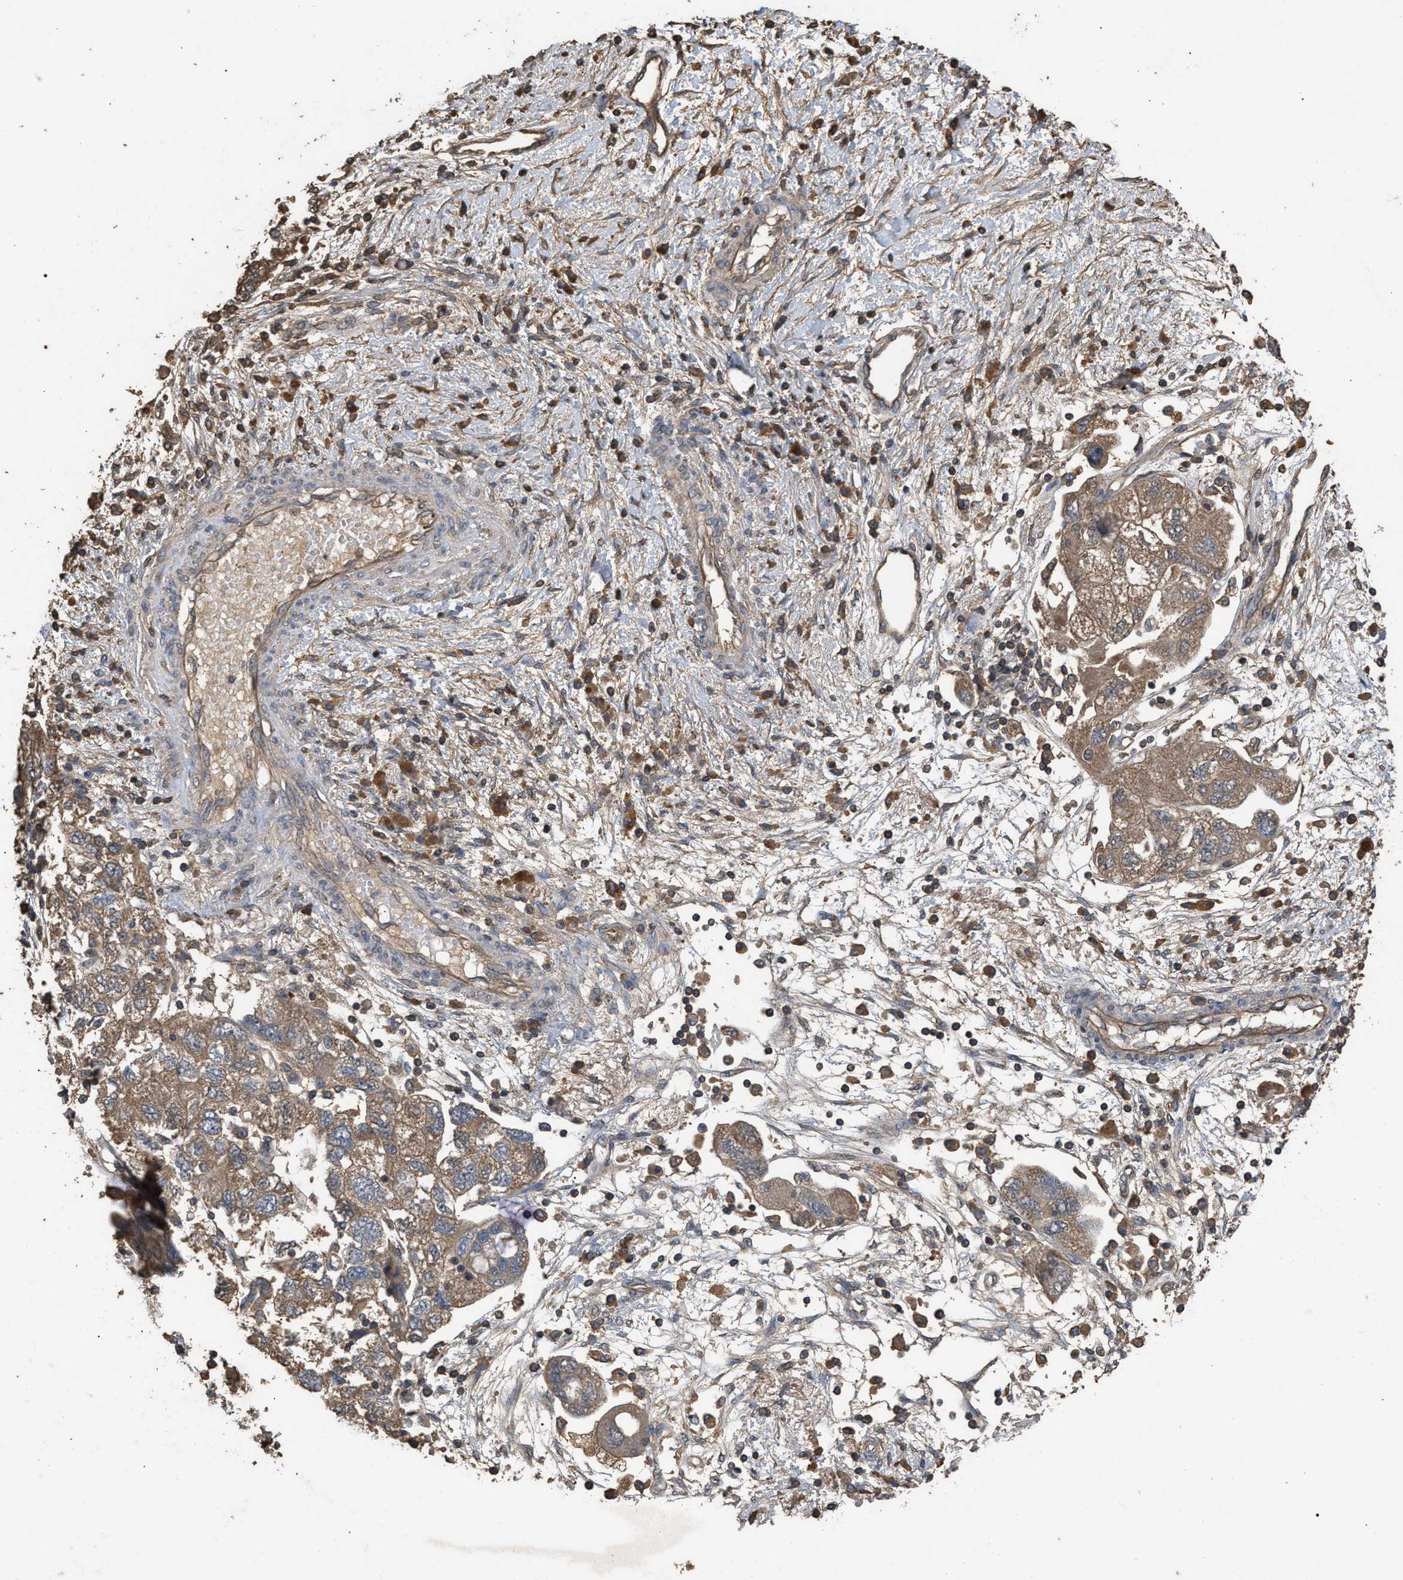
{"staining": {"intensity": "moderate", "quantity": ">75%", "location": "cytoplasmic/membranous"}, "tissue": "ovarian cancer", "cell_type": "Tumor cells", "image_type": "cancer", "snomed": [{"axis": "morphology", "description": "Carcinoma, NOS"}, {"axis": "morphology", "description": "Cystadenocarcinoma, serous, NOS"}, {"axis": "topography", "description": "Ovary"}], "caption": "Moderate cytoplasmic/membranous expression is appreciated in about >75% of tumor cells in ovarian serous cystadenocarcinoma.", "gene": "HTRA3", "patient": {"sex": "female", "age": 69}}